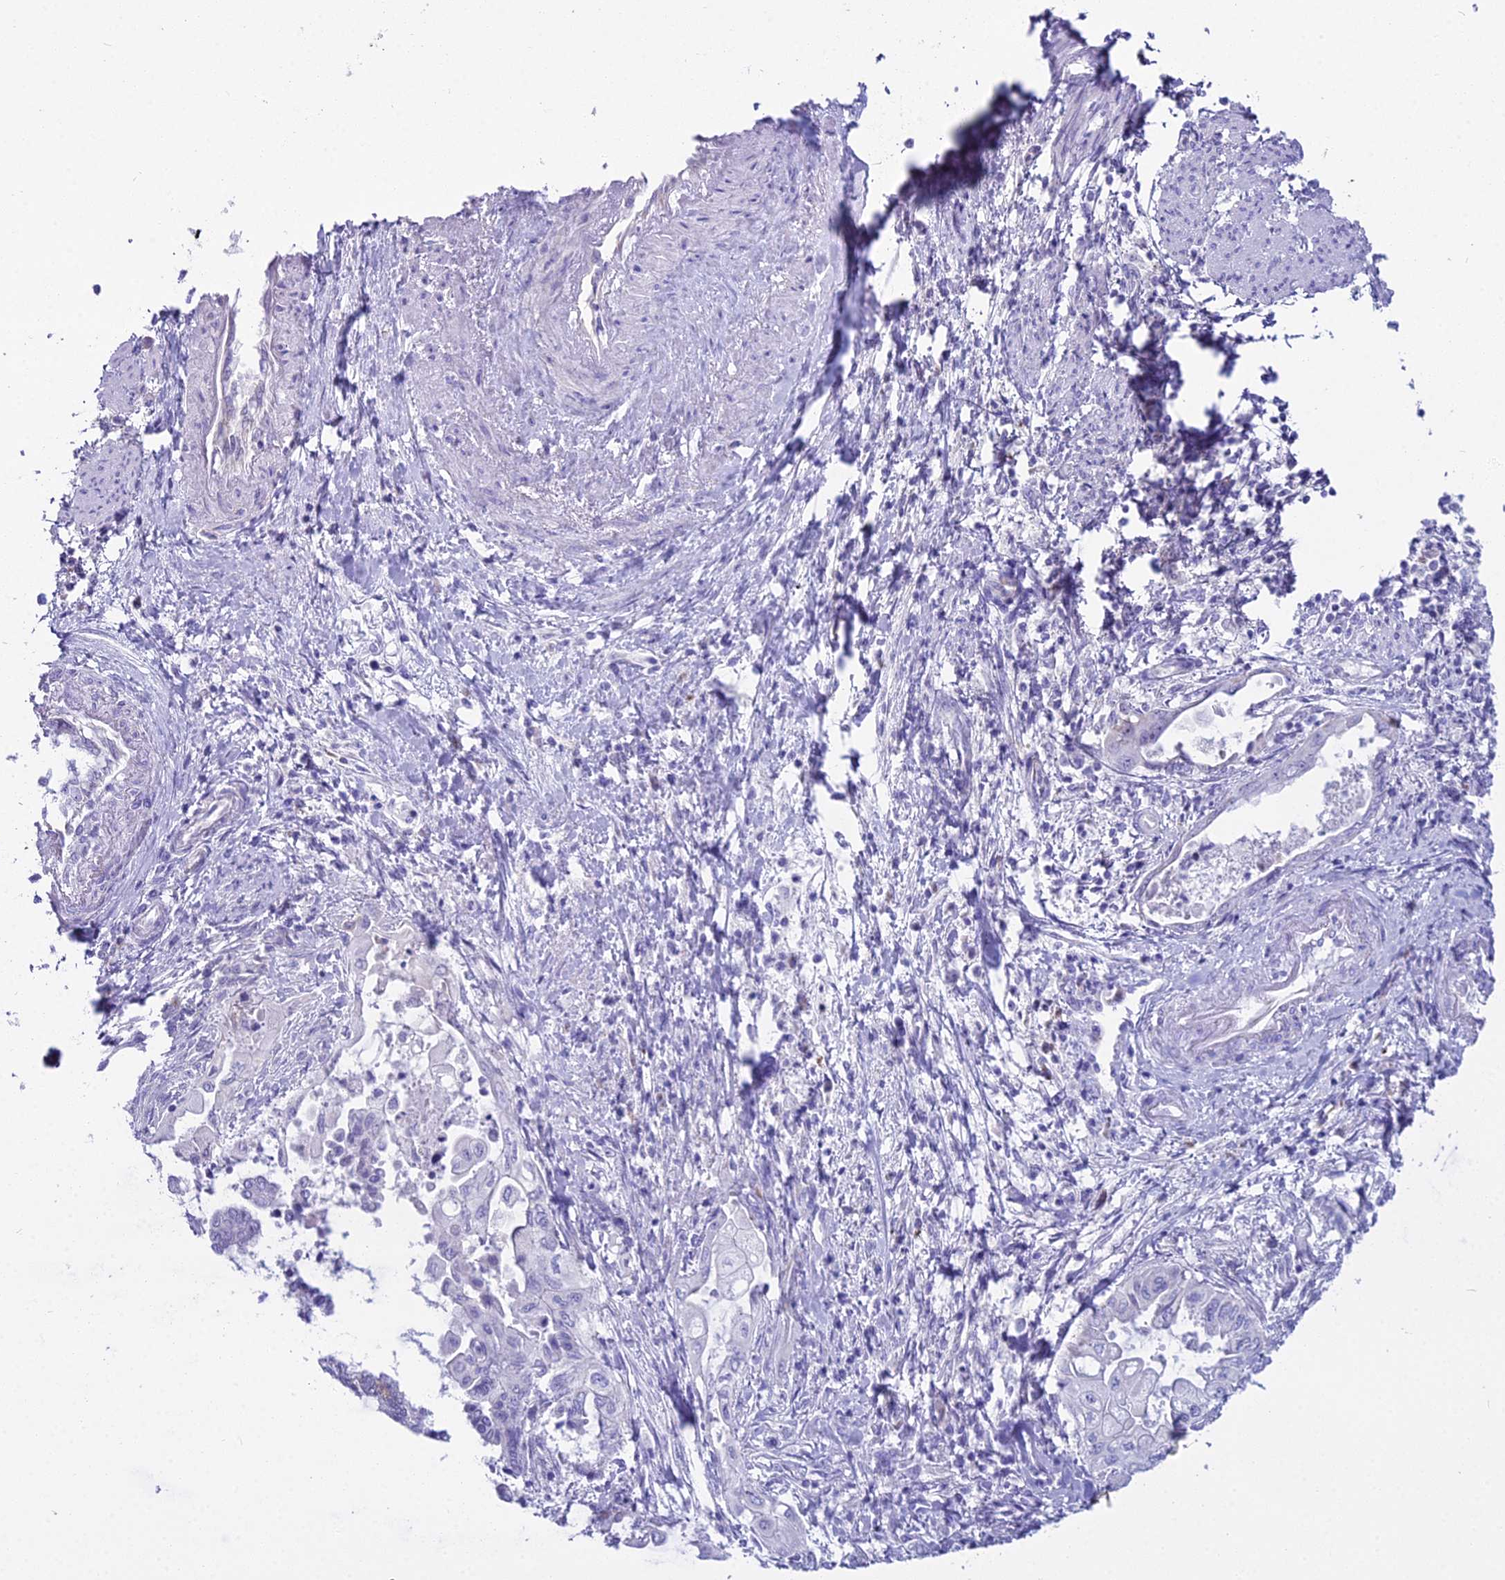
{"staining": {"intensity": "weak", "quantity": "<25%", "location": "cytoplasmic/membranous"}, "tissue": "endometrial cancer", "cell_type": "Tumor cells", "image_type": "cancer", "snomed": [{"axis": "morphology", "description": "Adenocarcinoma, NOS"}, {"axis": "topography", "description": "Uterus"}, {"axis": "topography", "description": "Endometrium"}], "caption": "Micrograph shows no protein positivity in tumor cells of endometrial adenocarcinoma tissue.", "gene": "CGB2", "patient": {"sex": "female", "age": 70}}